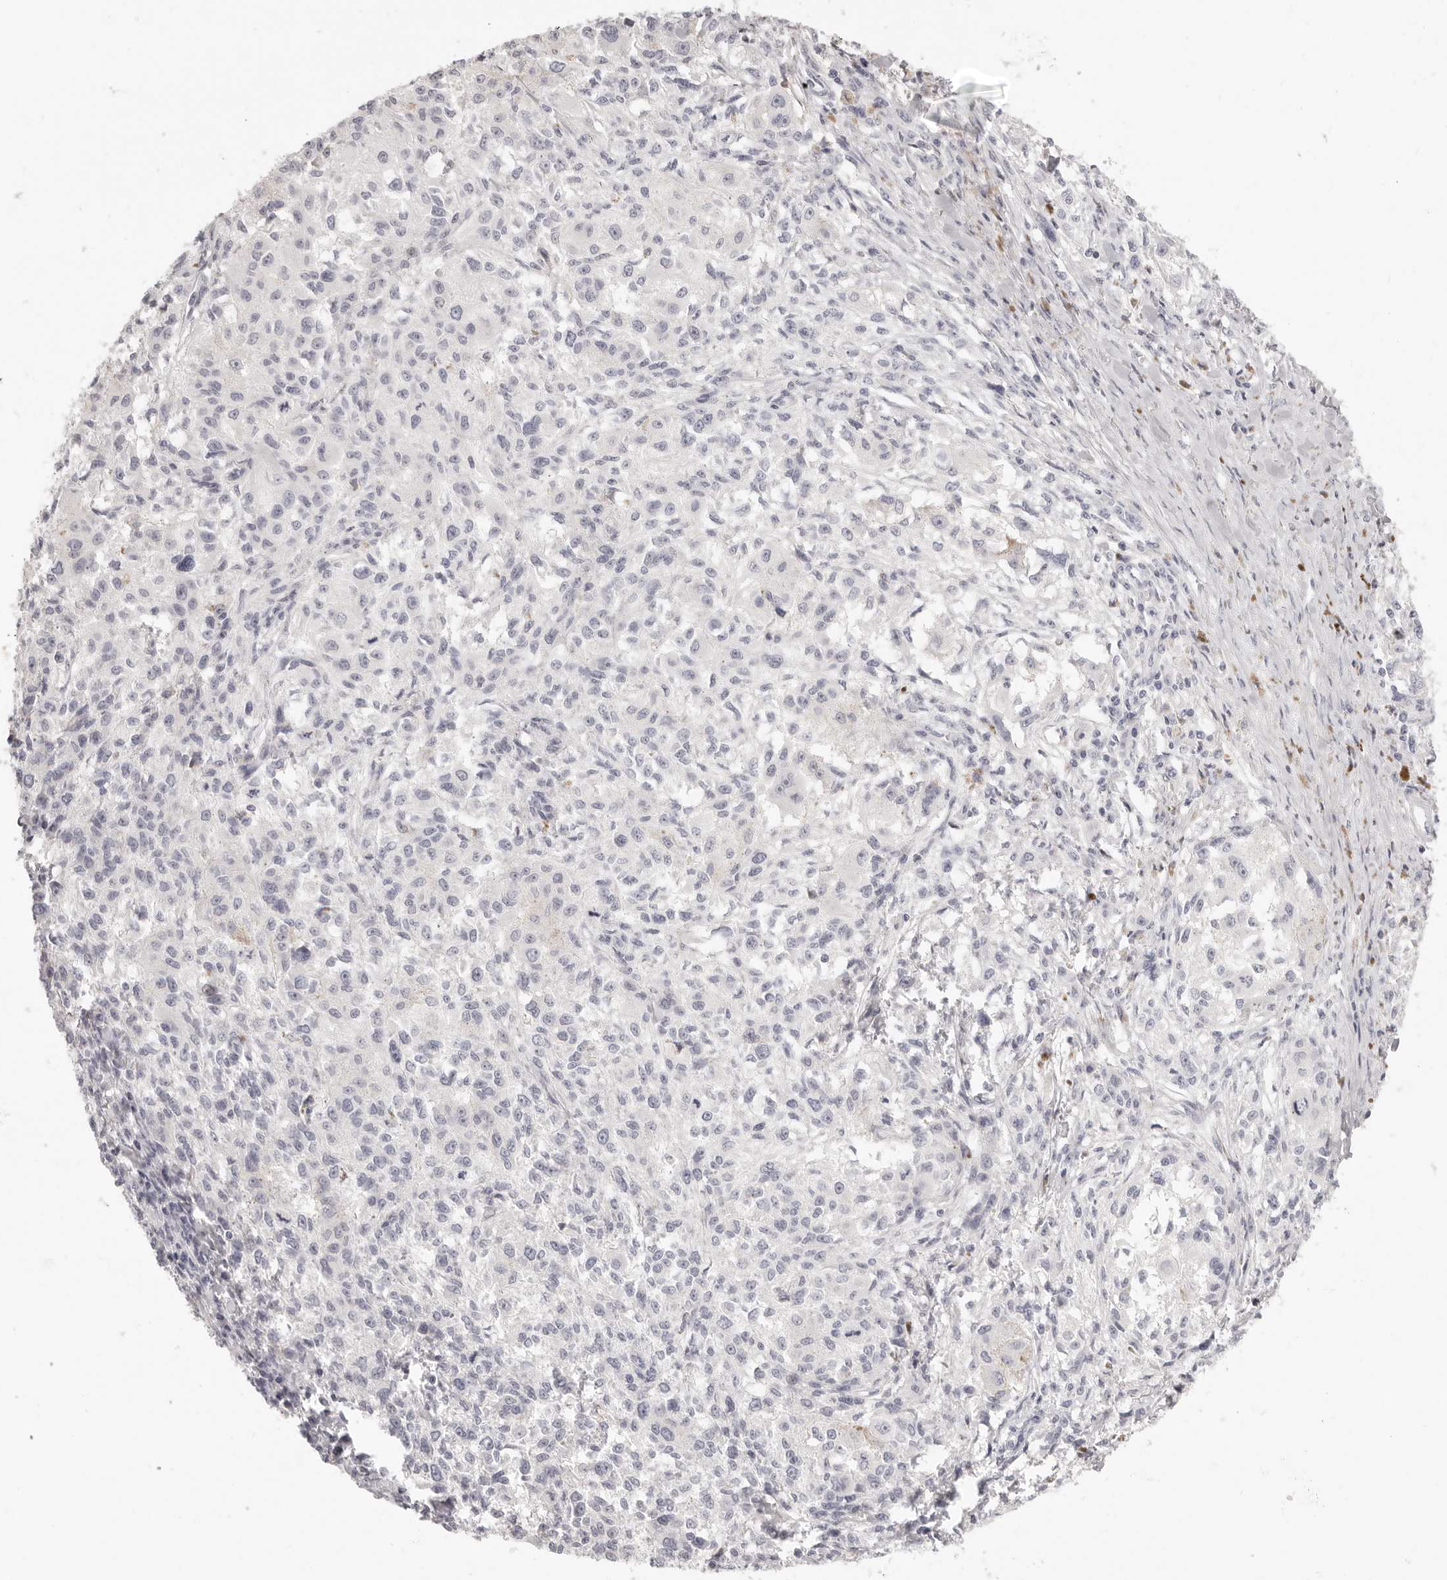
{"staining": {"intensity": "negative", "quantity": "none", "location": "none"}, "tissue": "melanoma", "cell_type": "Tumor cells", "image_type": "cancer", "snomed": [{"axis": "morphology", "description": "Necrosis, NOS"}, {"axis": "morphology", "description": "Malignant melanoma, NOS"}, {"axis": "topography", "description": "Skin"}], "caption": "Malignant melanoma was stained to show a protein in brown. There is no significant expression in tumor cells.", "gene": "FABP1", "patient": {"sex": "female", "age": 87}}